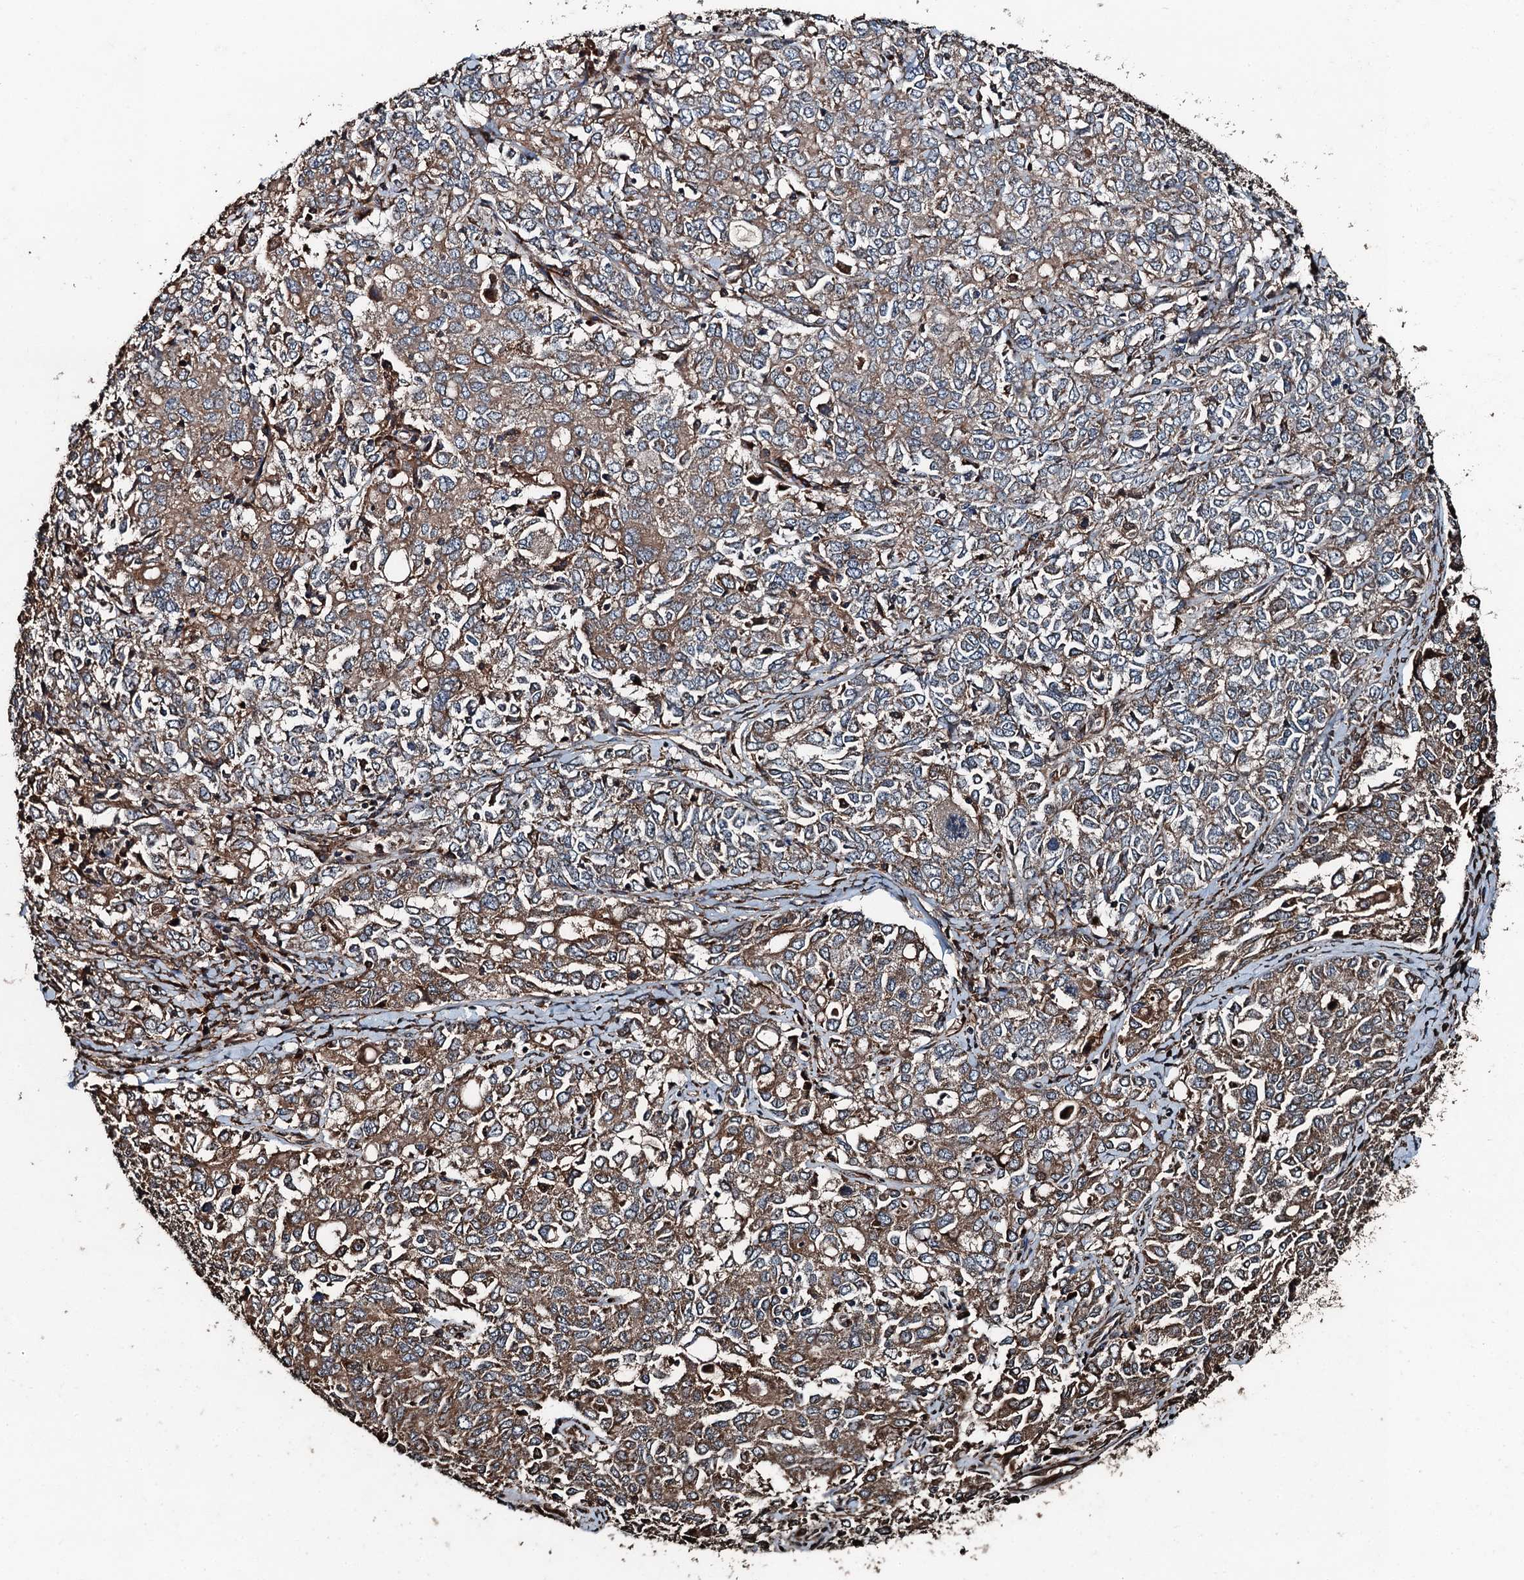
{"staining": {"intensity": "moderate", "quantity": ">75%", "location": "cytoplasmic/membranous"}, "tissue": "ovarian cancer", "cell_type": "Tumor cells", "image_type": "cancer", "snomed": [{"axis": "morphology", "description": "Carcinoma, endometroid"}, {"axis": "topography", "description": "Ovary"}], "caption": "IHC (DAB (3,3'-diaminobenzidine)) staining of ovarian endometroid carcinoma reveals moderate cytoplasmic/membranous protein expression in about >75% of tumor cells. (DAB (3,3'-diaminobenzidine) IHC, brown staining for protein, blue staining for nuclei).", "gene": "TCTN1", "patient": {"sex": "female", "age": 62}}